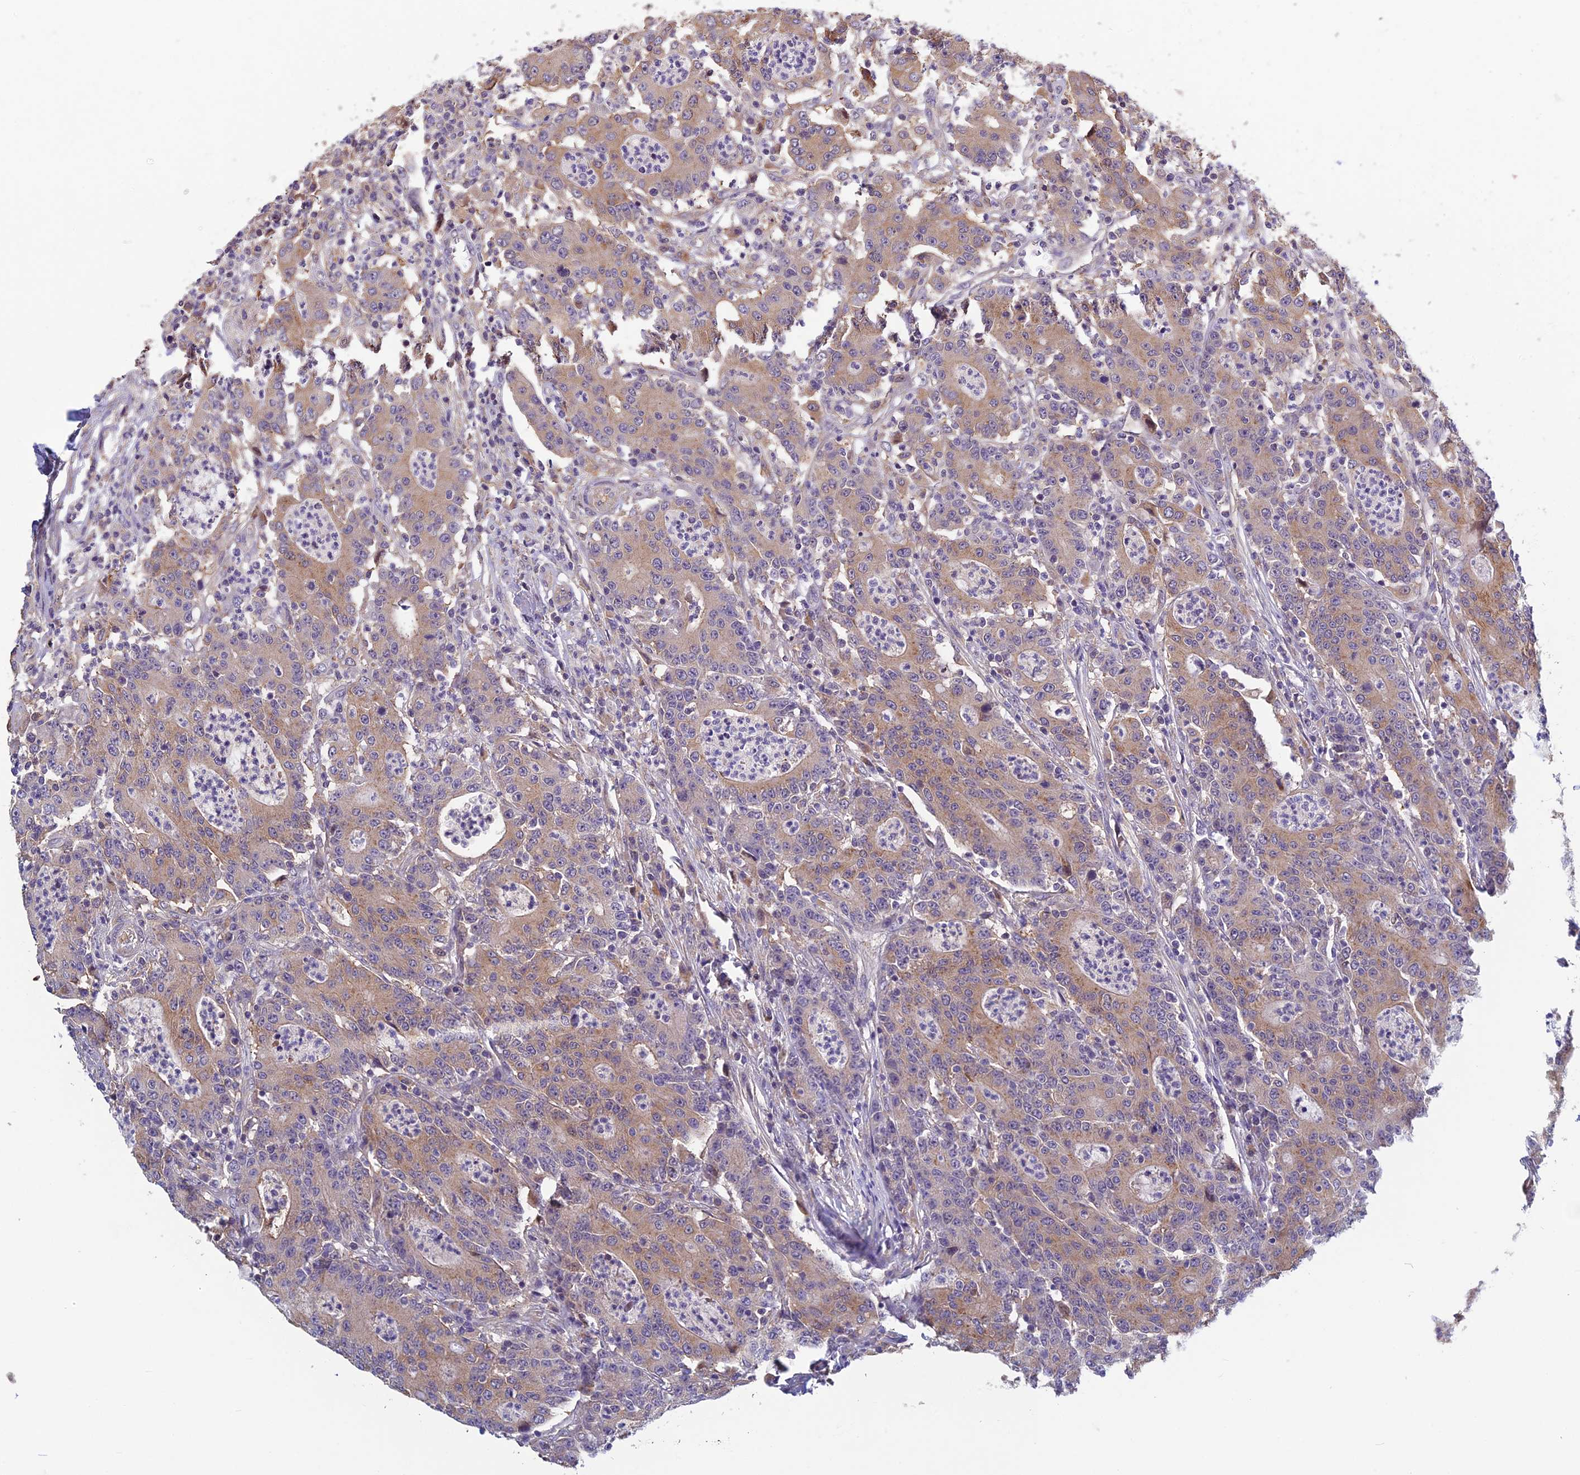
{"staining": {"intensity": "weak", "quantity": ">75%", "location": "cytoplasmic/membranous"}, "tissue": "colorectal cancer", "cell_type": "Tumor cells", "image_type": "cancer", "snomed": [{"axis": "morphology", "description": "Adenocarcinoma, NOS"}, {"axis": "topography", "description": "Colon"}], "caption": "A high-resolution histopathology image shows immunohistochemistry (IHC) staining of colorectal cancer, which displays weak cytoplasmic/membranous staining in approximately >75% of tumor cells.", "gene": "HECA", "patient": {"sex": "male", "age": 83}}